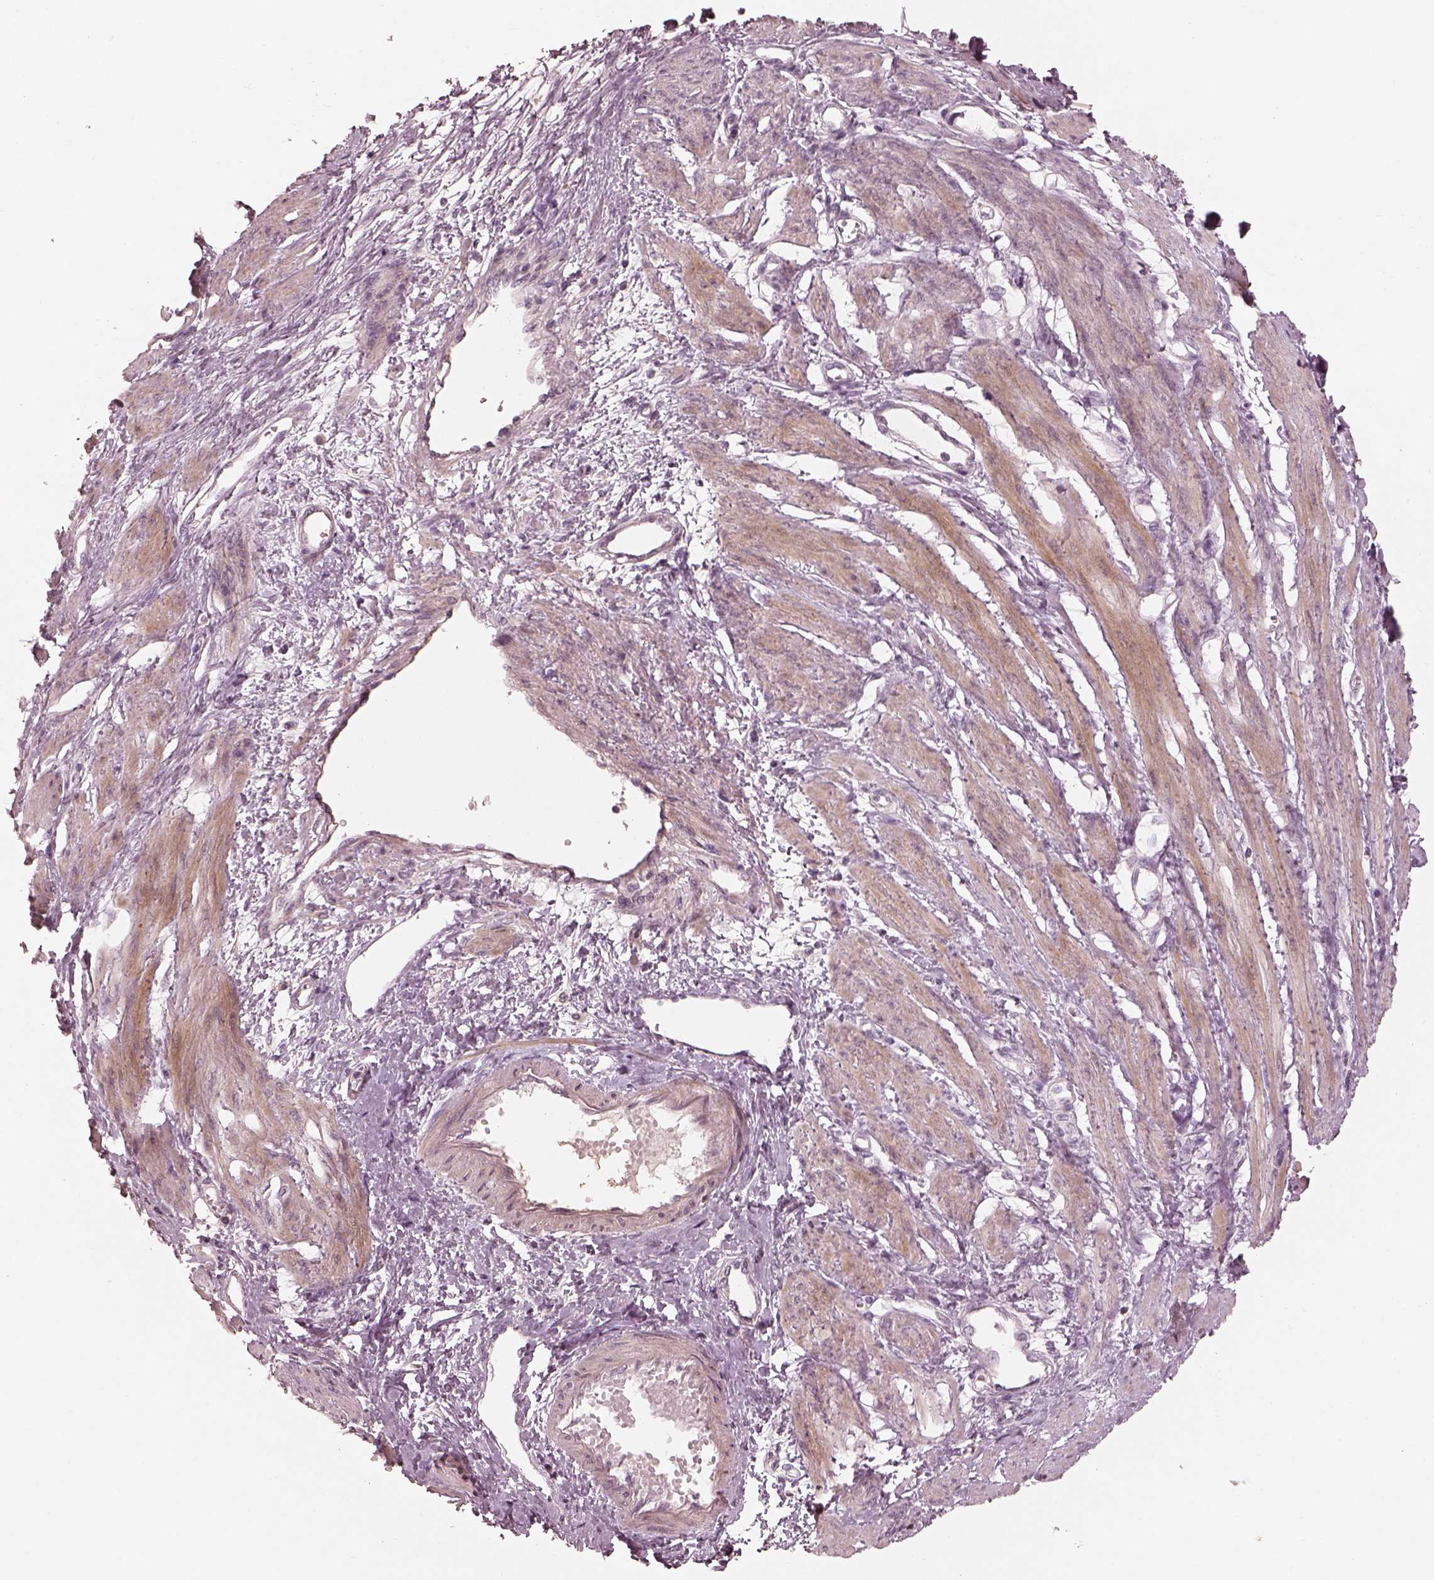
{"staining": {"intensity": "weak", "quantity": "25%-75%", "location": "cytoplasmic/membranous"}, "tissue": "smooth muscle", "cell_type": "Smooth muscle cells", "image_type": "normal", "snomed": [{"axis": "morphology", "description": "Normal tissue, NOS"}, {"axis": "topography", "description": "Smooth muscle"}, {"axis": "topography", "description": "Uterus"}], "caption": "Smooth muscle stained with DAB immunohistochemistry displays low levels of weak cytoplasmic/membranous staining in about 25%-75% of smooth muscle cells. (DAB (3,3'-diaminobenzidine) = brown stain, brightfield microscopy at high magnification).", "gene": "SLC25A46", "patient": {"sex": "female", "age": 39}}